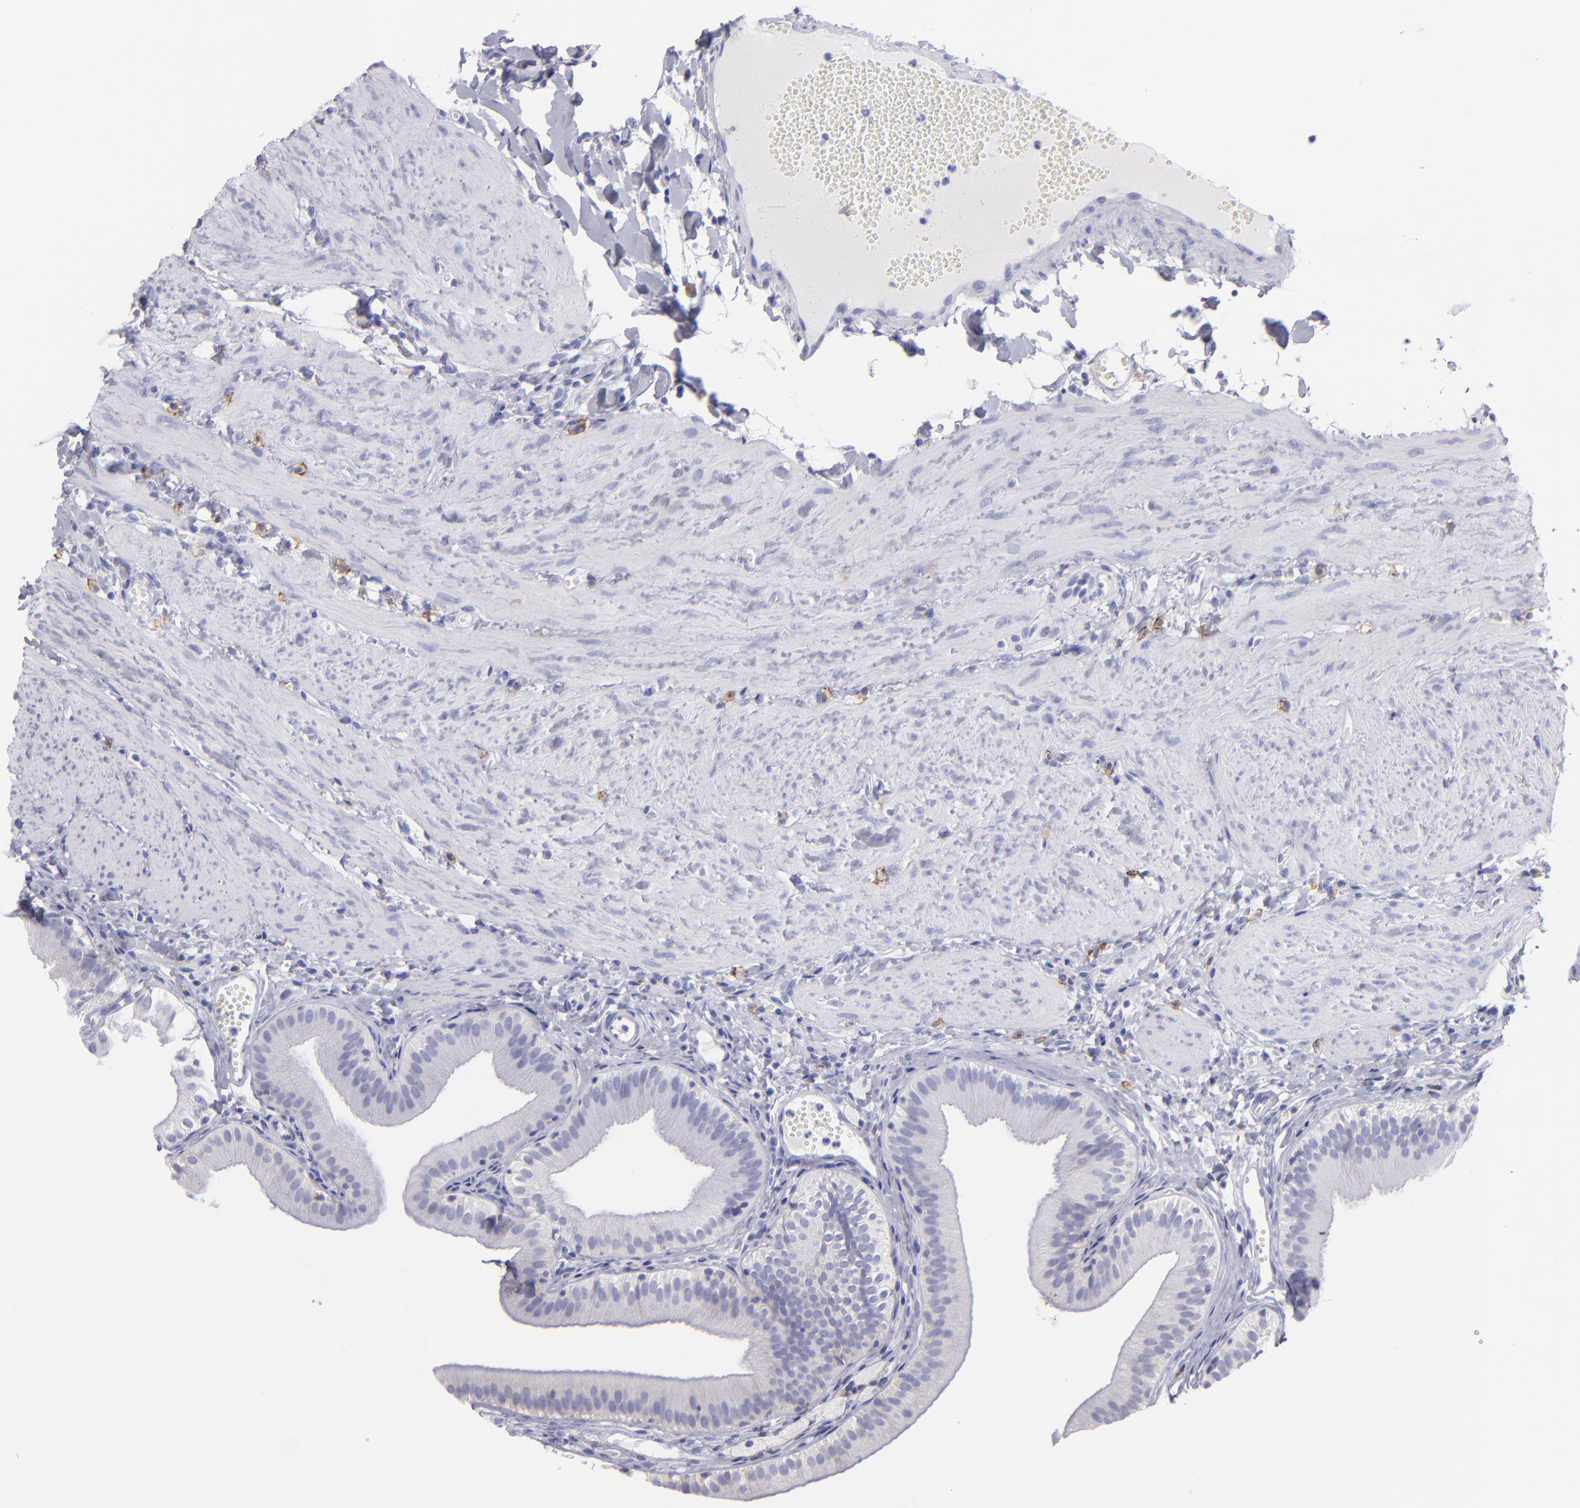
{"staining": {"intensity": "negative", "quantity": "none", "location": "none"}, "tissue": "gallbladder", "cell_type": "Glandular cells", "image_type": "normal", "snomed": [{"axis": "morphology", "description": "Normal tissue, NOS"}, {"axis": "topography", "description": "Gallbladder"}], "caption": "Benign gallbladder was stained to show a protein in brown. There is no significant staining in glandular cells. (Brightfield microscopy of DAB immunohistochemistry (IHC) at high magnification).", "gene": "CD82", "patient": {"sex": "female", "age": 24}}